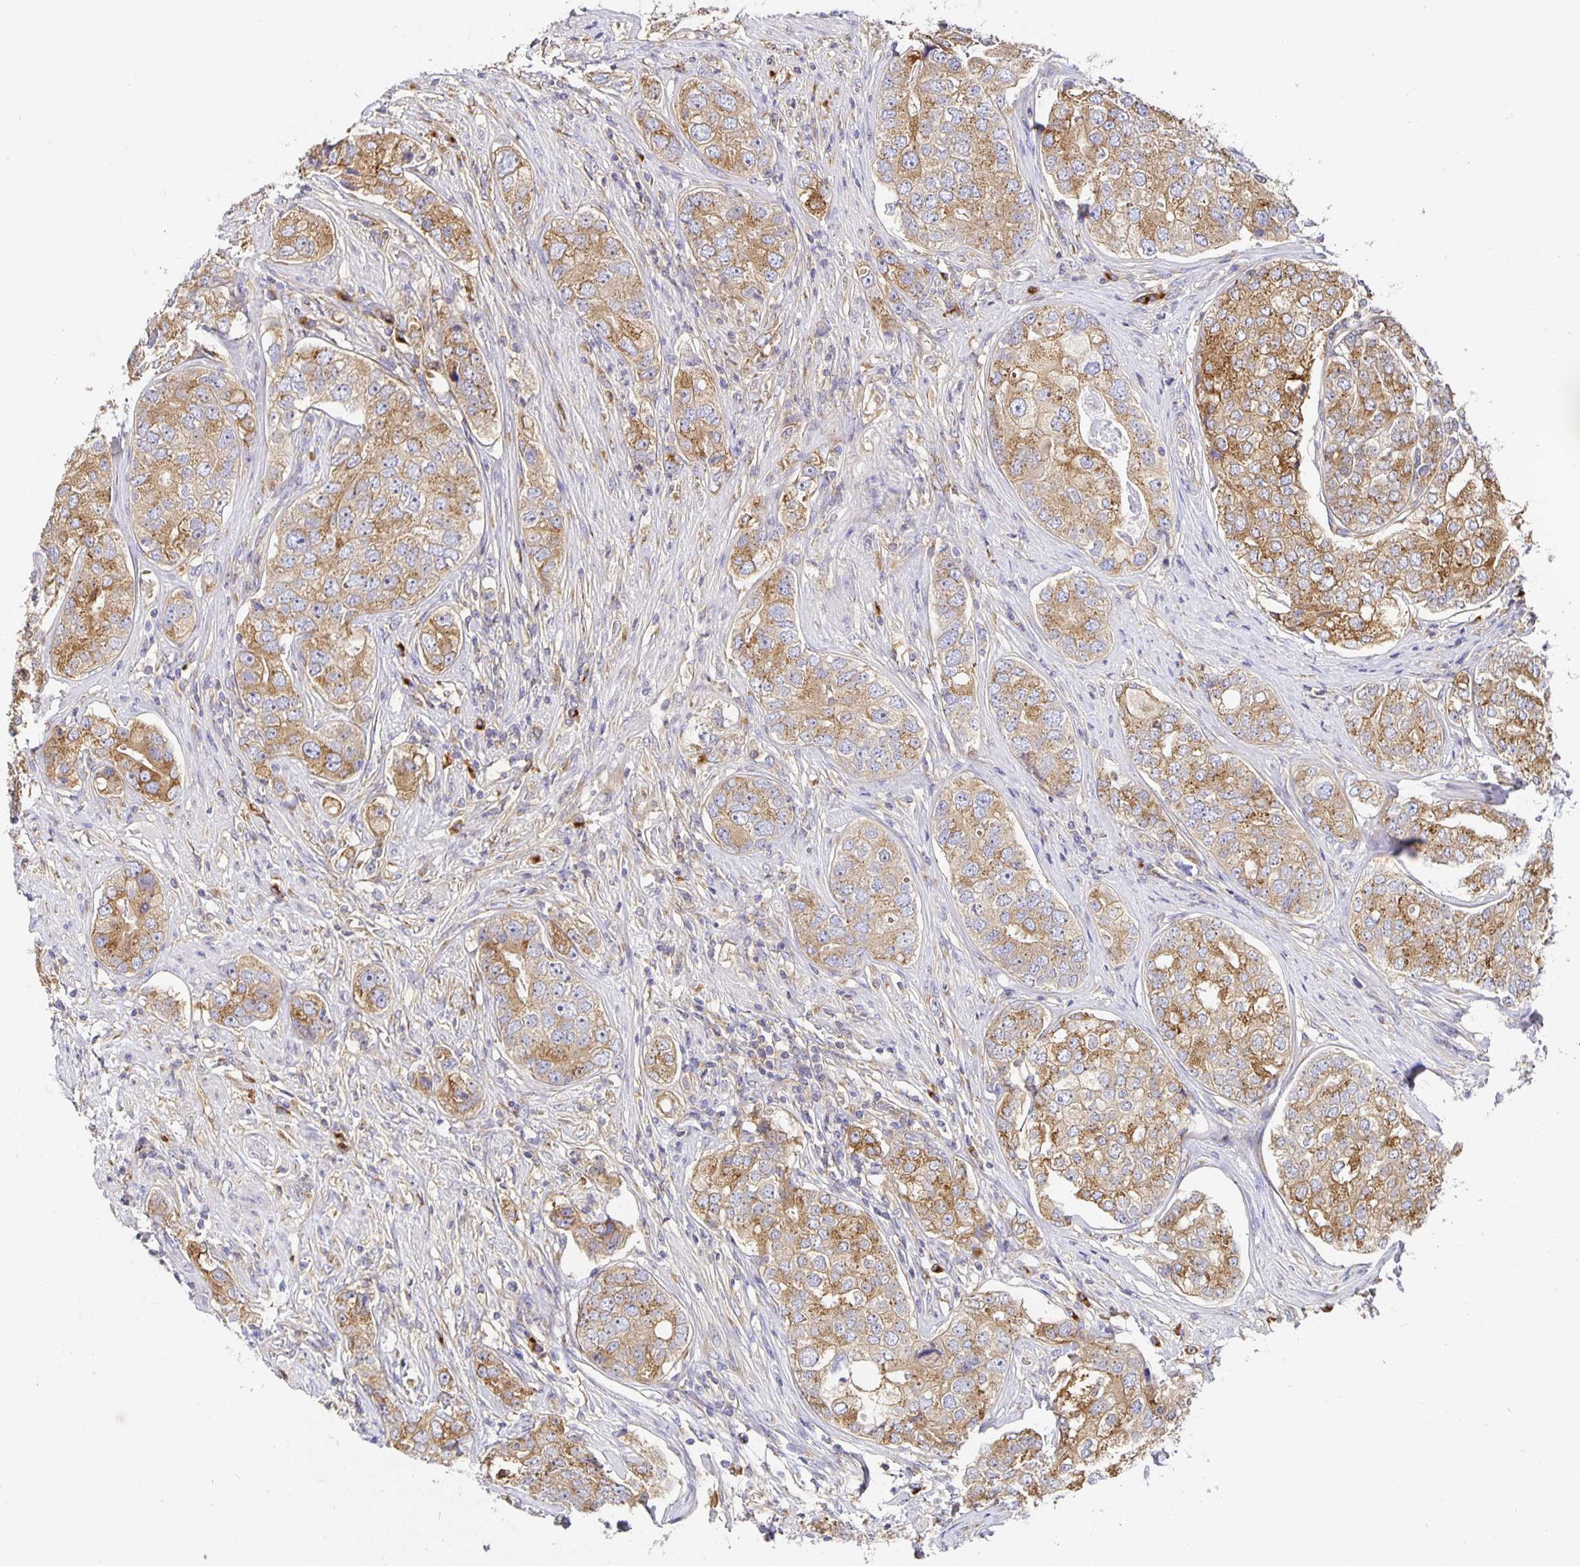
{"staining": {"intensity": "moderate", "quantity": ">75%", "location": "cytoplasmic/membranous"}, "tissue": "prostate cancer", "cell_type": "Tumor cells", "image_type": "cancer", "snomed": [{"axis": "morphology", "description": "Adenocarcinoma, High grade"}, {"axis": "topography", "description": "Prostate"}], "caption": "Immunohistochemistry (IHC) of human prostate high-grade adenocarcinoma shows medium levels of moderate cytoplasmic/membranous expression in approximately >75% of tumor cells. The staining was performed using DAB, with brown indicating positive protein expression. Nuclei are stained blue with hematoxylin.", "gene": "USO1", "patient": {"sex": "male", "age": 60}}